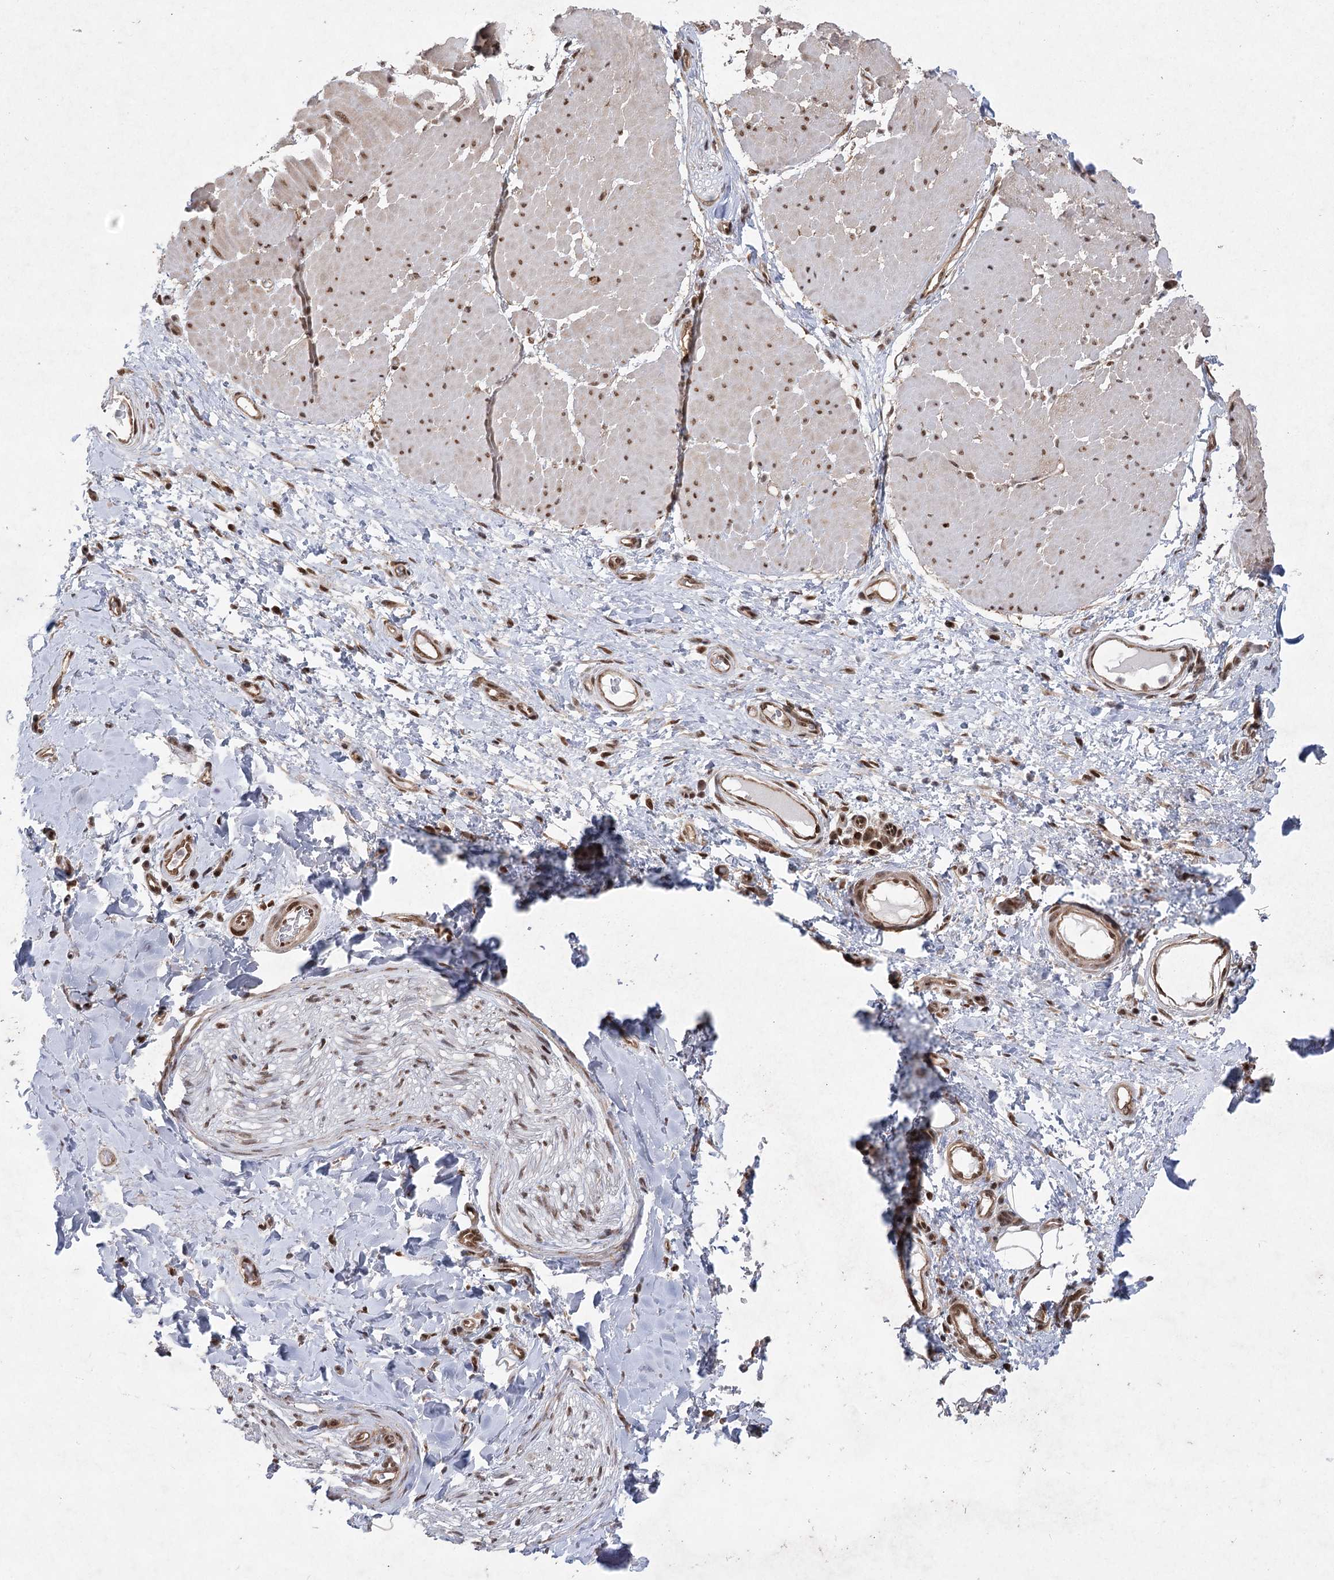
{"staining": {"intensity": "strong", "quantity": ">75%", "location": "nuclear"}, "tissue": "adipose tissue", "cell_type": "Adipocytes", "image_type": "normal", "snomed": [{"axis": "morphology", "description": "Normal tissue, NOS"}, {"axis": "morphology", "description": "Adenocarcinoma, NOS"}, {"axis": "topography", "description": "Esophagus"}, {"axis": "topography", "description": "Stomach, upper"}, {"axis": "topography", "description": "Peripheral nerve tissue"}], "caption": "A photomicrograph of adipose tissue stained for a protein displays strong nuclear brown staining in adipocytes.", "gene": "ZCCHC8", "patient": {"sex": "male", "age": 62}}